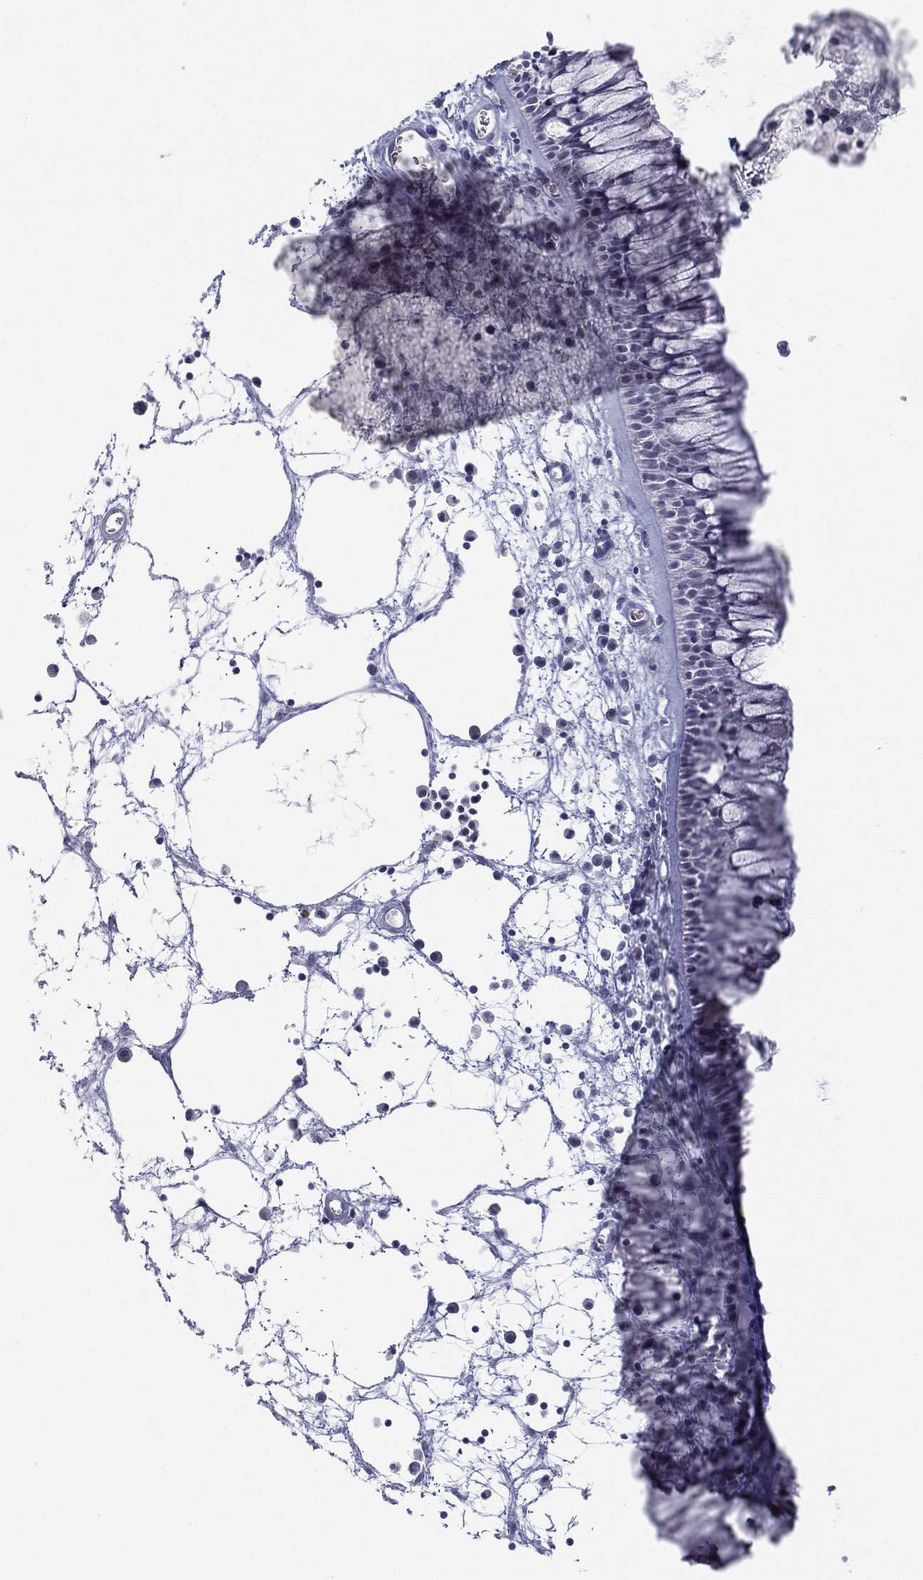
{"staining": {"intensity": "moderate", "quantity": "<25%", "location": "cytoplasmic/membranous"}, "tissue": "nasopharynx", "cell_type": "Respiratory epithelial cells", "image_type": "normal", "snomed": [{"axis": "morphology", "description": "Normal tissue, NOS"}, {"axis": "topography", "description": "Nasopharynx"}], "caption": "Nasopharynx was stained to show a protein in brown. There is low levels of moderate cytoplasmic/membranous staining in approximately <25% of respiratory epithelial cells. (brown staining indicates protein expression, while blue staining denotes nuclei).", "gene": "CD177", "patient": {"sex": "male", "age": 69}}